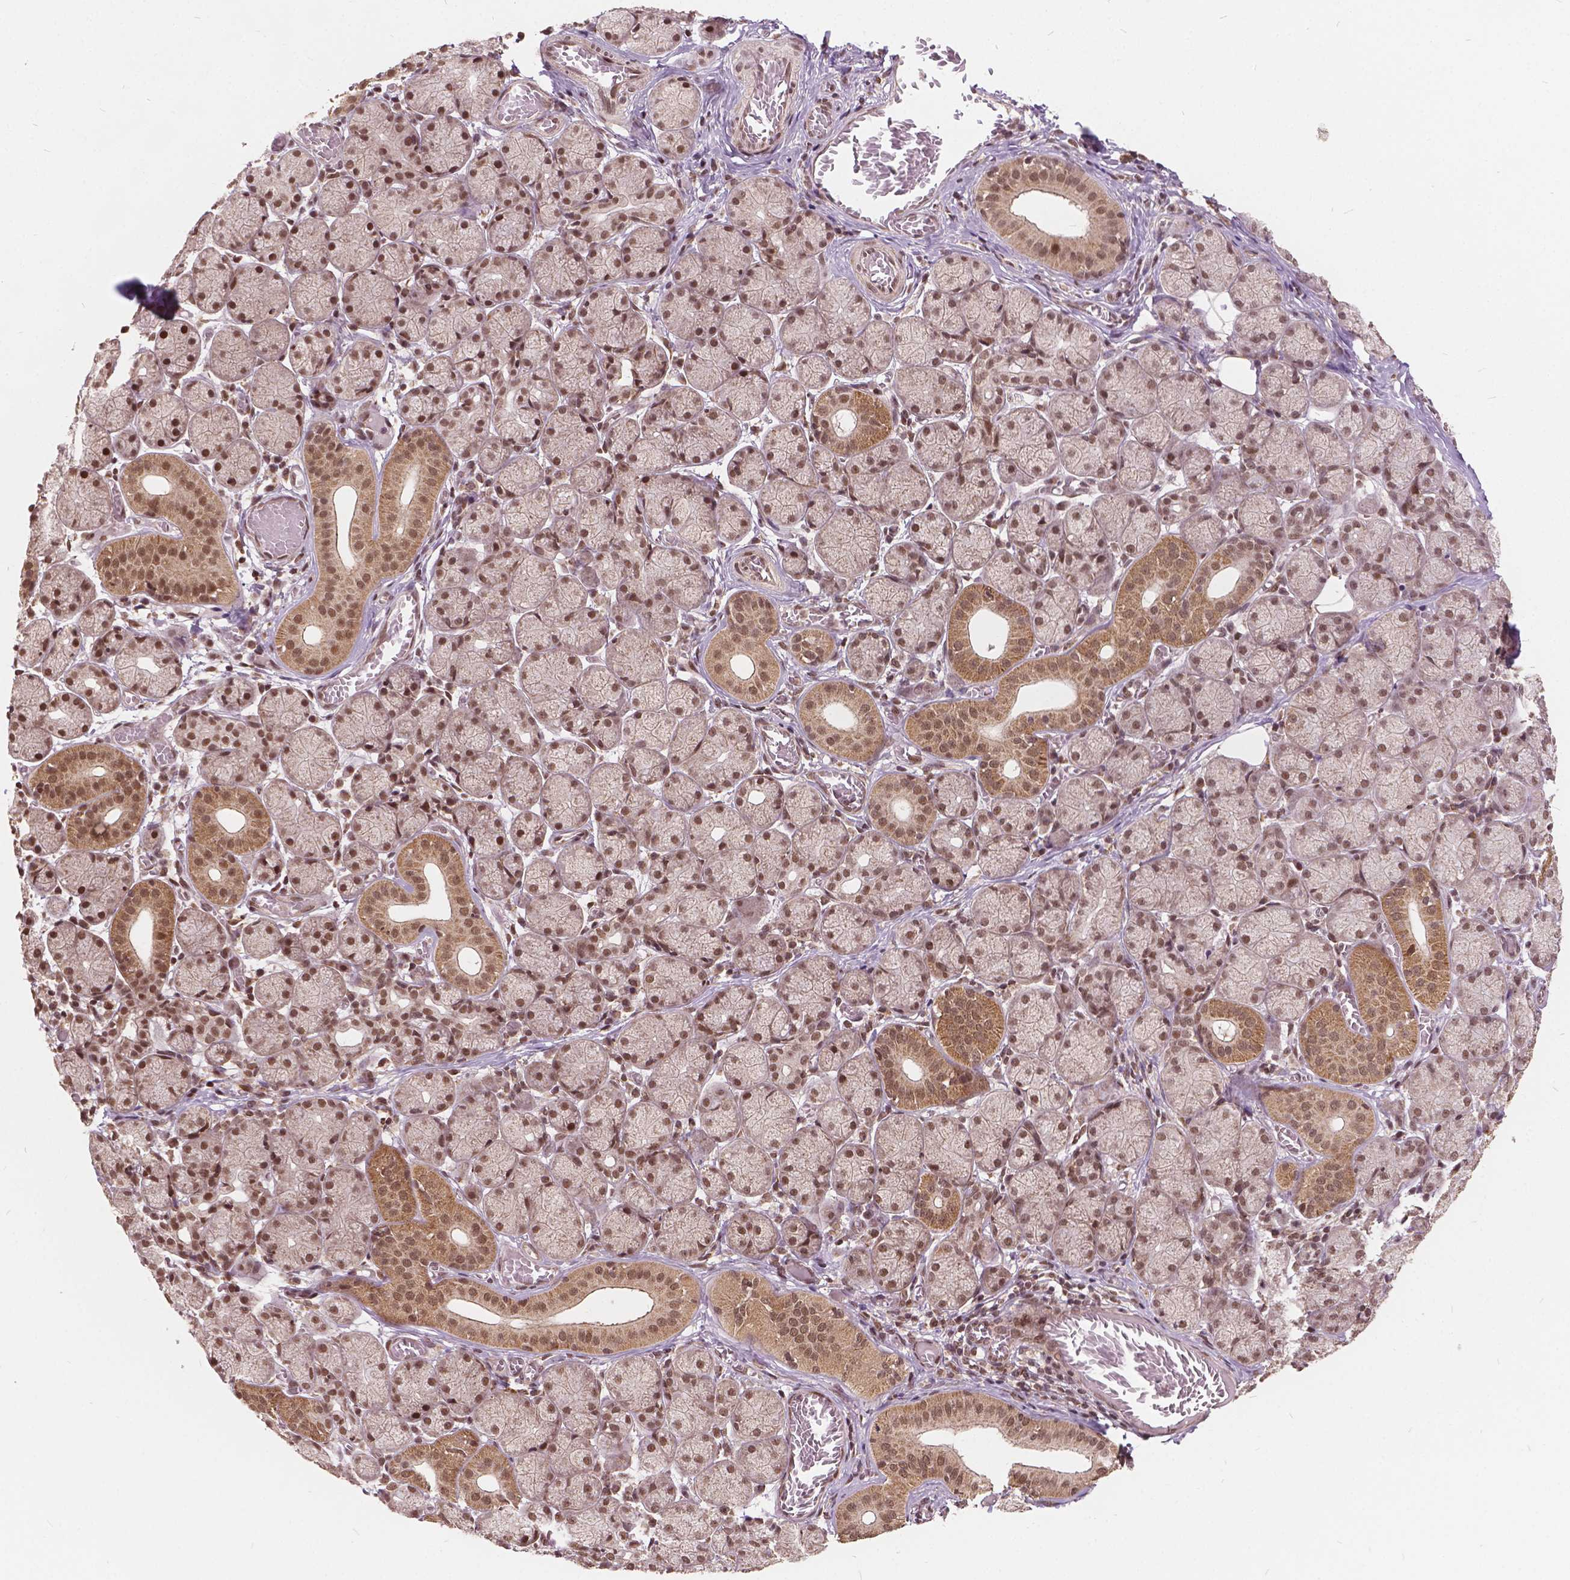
{"staining": {"intensity": "moderate", "quantity": ">75%", "location": "cytoplasmic/membranous,nuclear"}, "tissue": "salivary gland", "cell_type": "Glandular cells", "image_type": "normal", "snomed": [{"axis": "morphology", "description": "Normal tissue, NOS"}, {"axis": "topography", "description": "Salivary gland"}, {"axis": "topography", "description": "Peripheral nerve tissue"}], "caption": "Approximately >75% of glandular cells in normal human salivary gland demonstrate moderate cytoplasmic/membranous,nuclear protein staining as visualized by brown immunohistochemical staining.", "gene": "GPS2", "patient": {"sex": "female", "age": 24}}